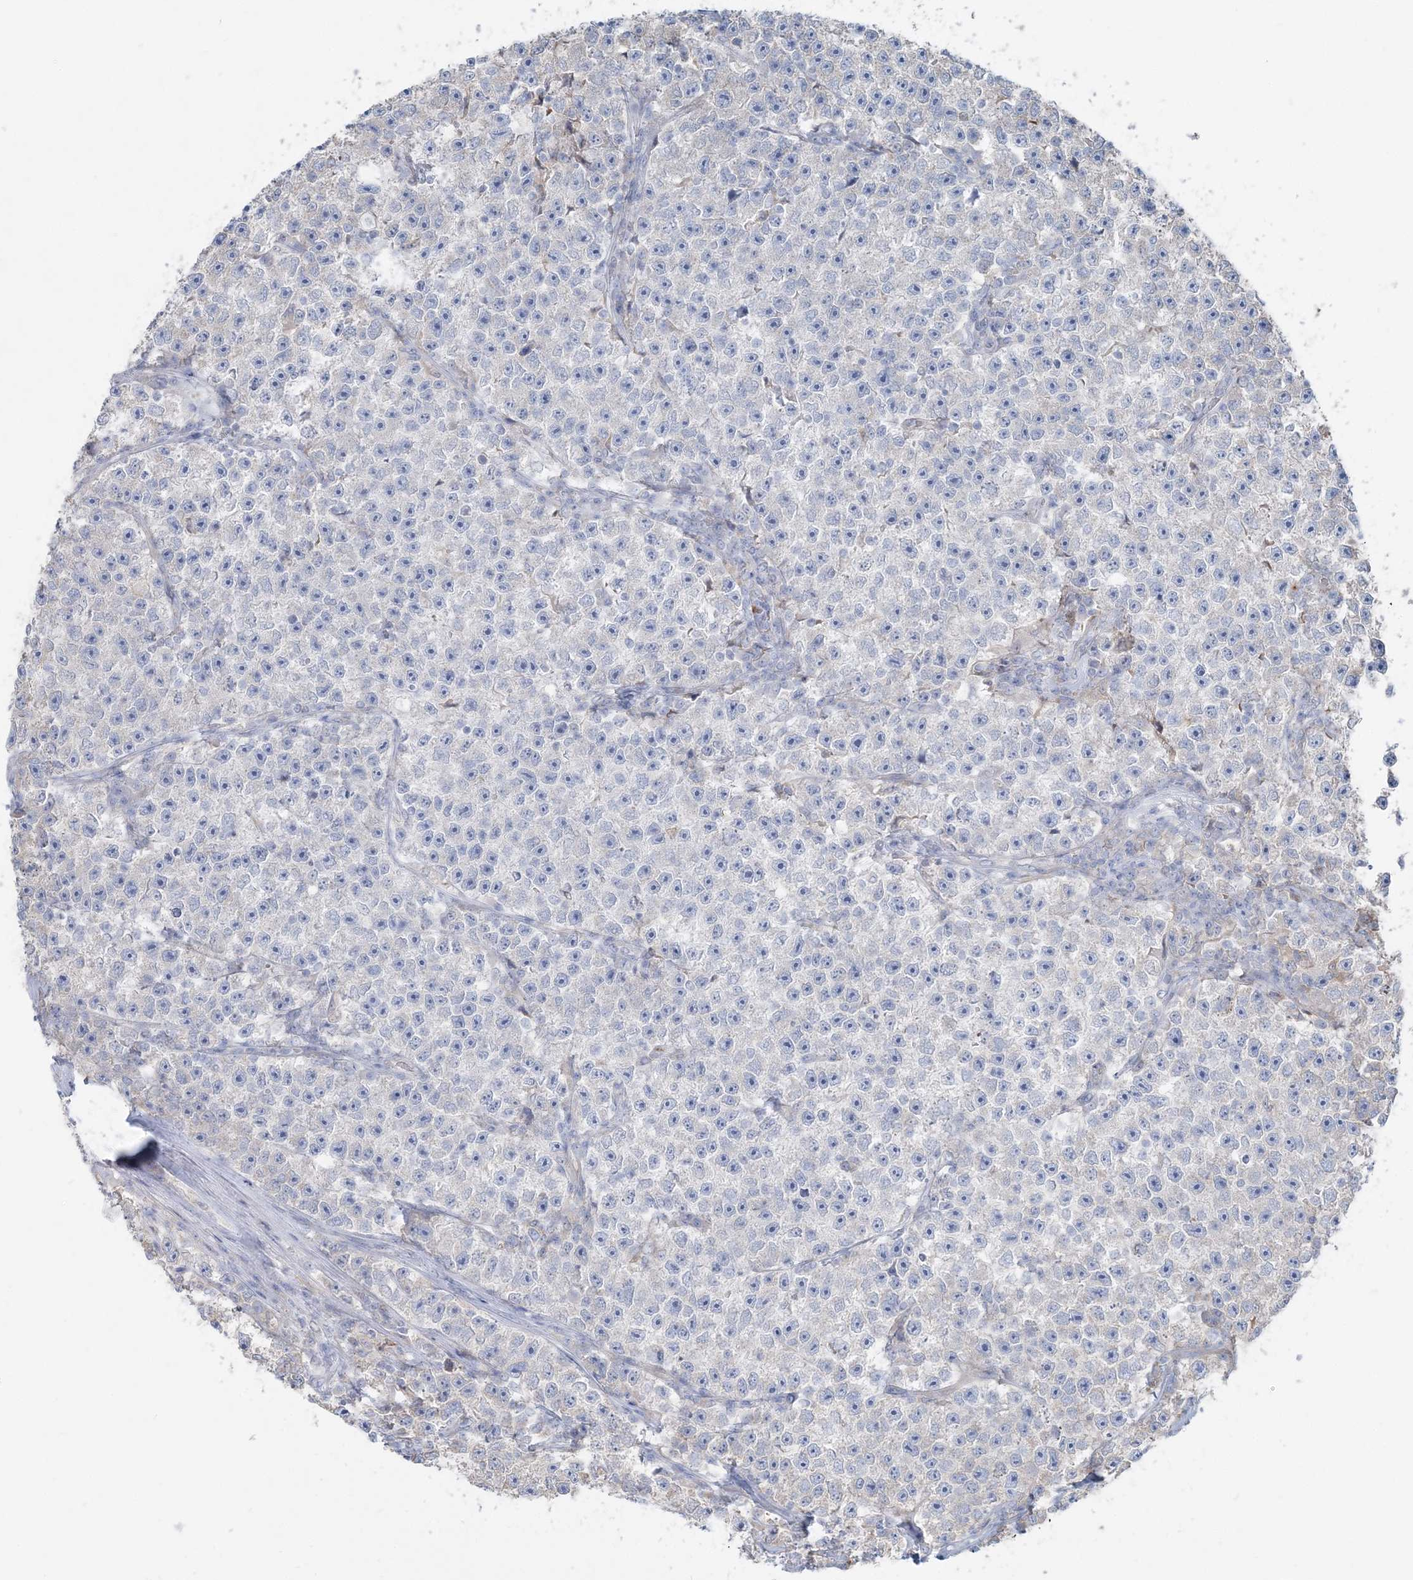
{"staining": {"intensity": "negative", "quantity": "none", "location": "none"}, "tissue": "testis cancer", "cell_type": "Tumor cells", "image_type": "cancer", "snomed": [{"axis": "morphology", "description": "Seminoma, NOS"}, {"axis": "topography", "description": "Testis"}], "caption": "An image of human seminoma (testis) is negative for staining in tumor cells. (Brightfield microscopy of DAB immunohistochemistry at high magnification).", "gene": "CCNJ", "patient": {"sex": "male", "age": 22}}